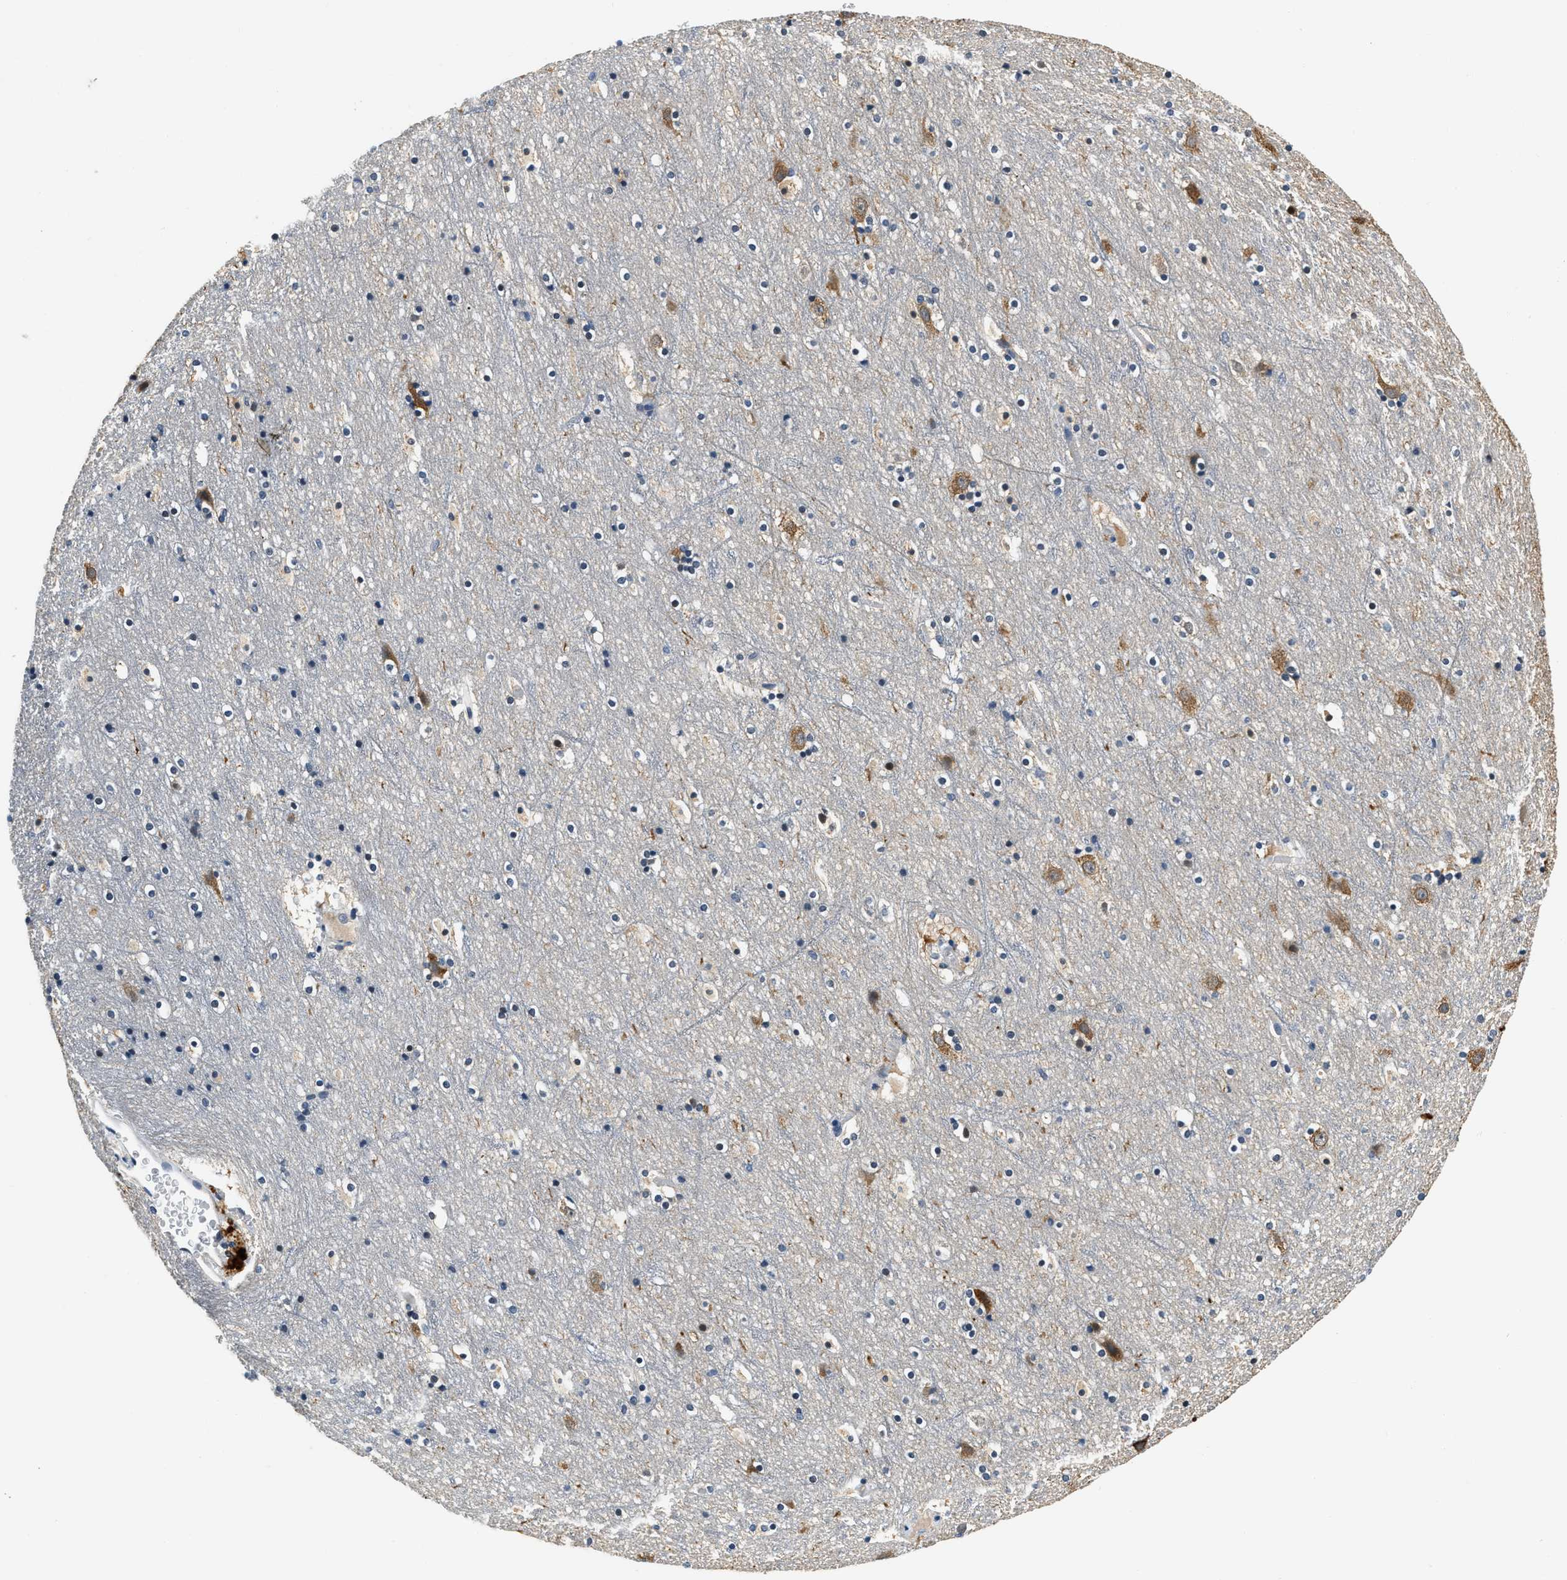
{"staining": {"intensity": "negative", "quantity": "none", "location": "none"}, "tissue": "cerebral cortex", "cell_type": "Endothelial cells", "image_type": "normal", "snomed": [{"axis": "morphology", "description": "Normal tissue, NOS"}, {"axis": "topography", "description": "Cerebral cortex"}], "caption": "A micrograph of cerebral cortex stained for a protein displays no brown staining in endothelial cells.", "gene": "YAE1", "patient": {"sex": "male", "age": 45}}